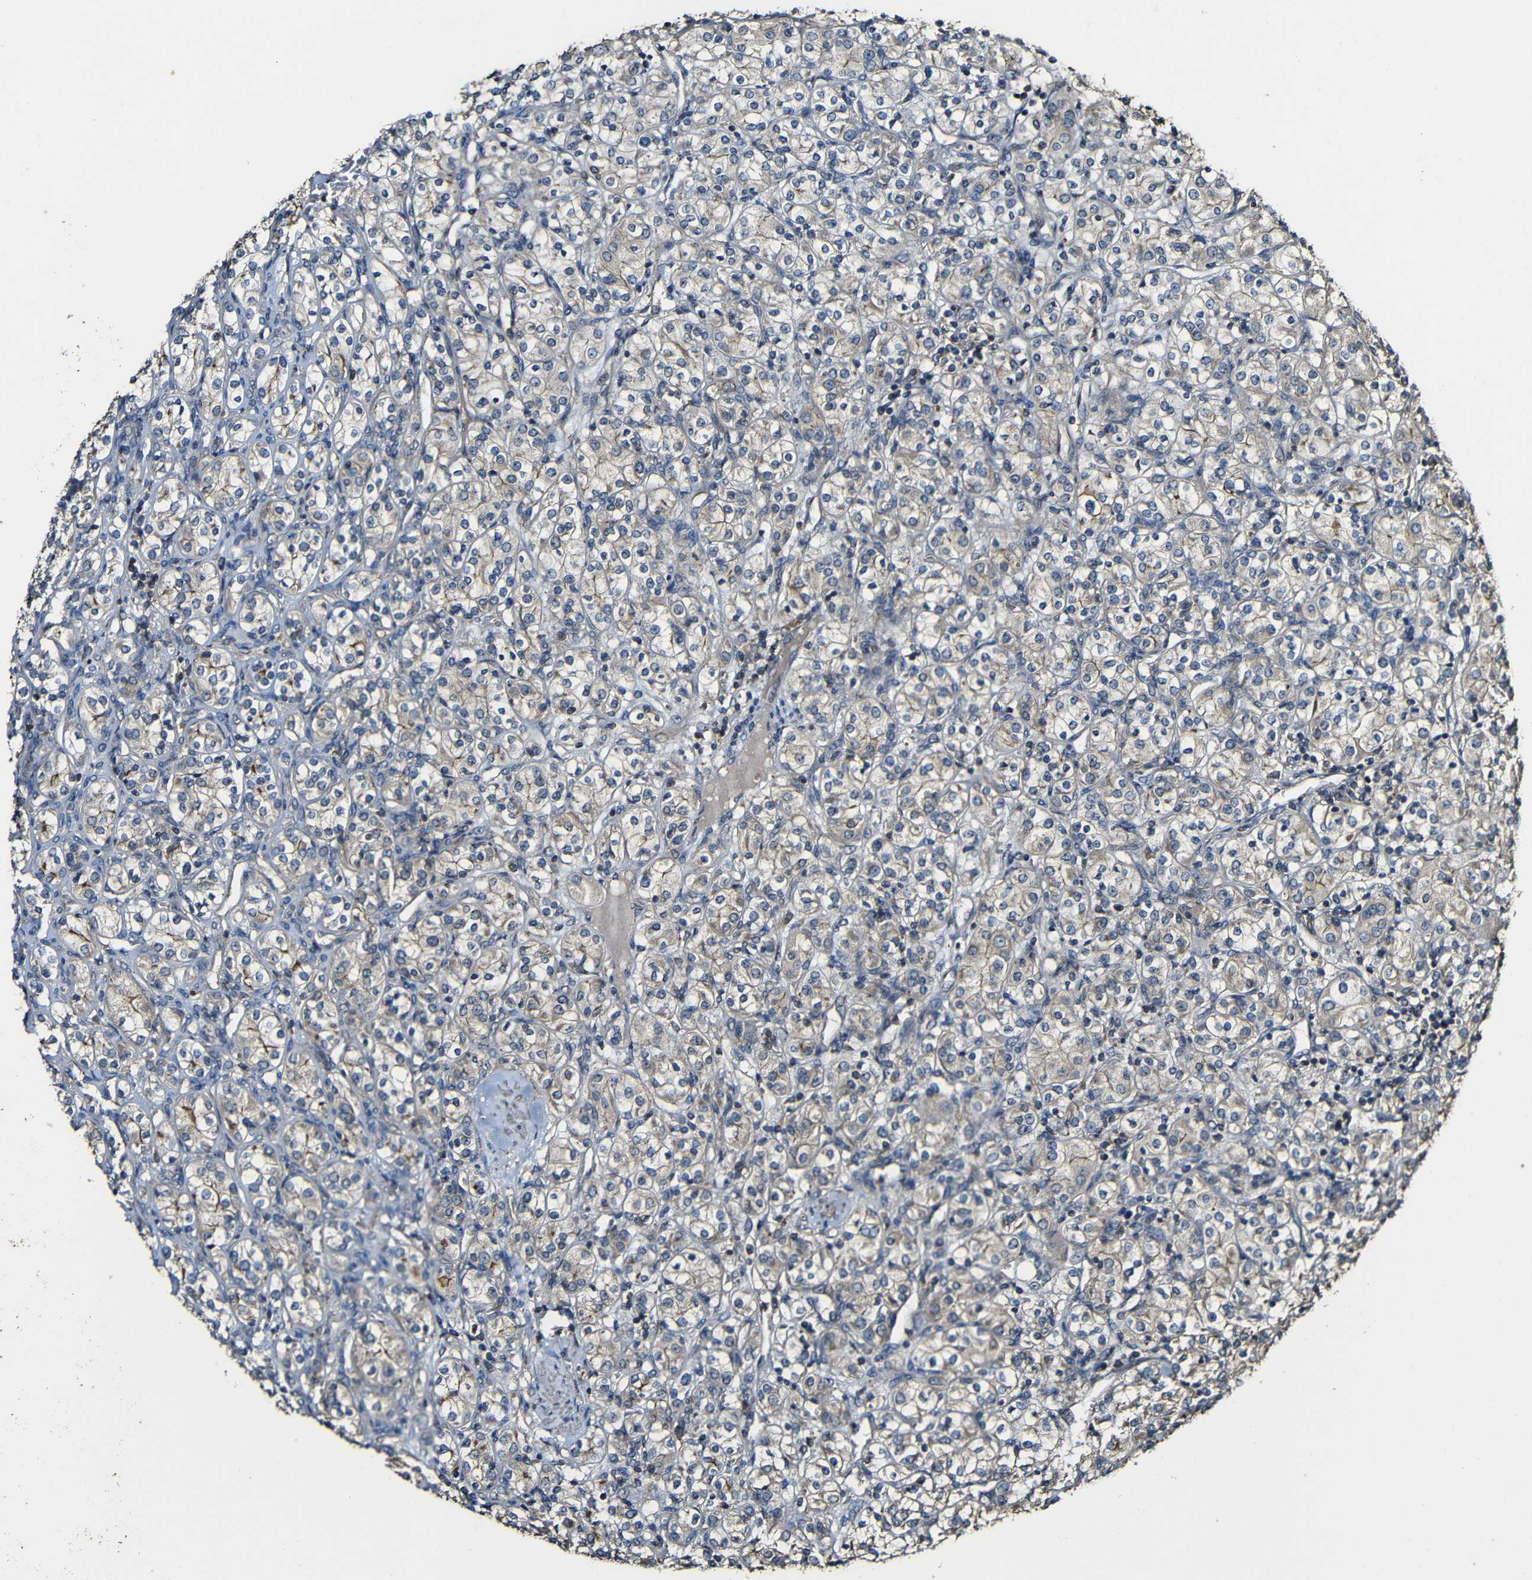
{"staining": {"intensity": "moderate", "quantity": "25%-75%", "location": "cytoplasmic/membranous"}, "tissue": "renal cancer", "cell_type": "Tumor cells", "image_type": "cancer", "snomed": [{"axis": "morphology", "description": "Adenocarcinoma, NOS"}, {"axis": "topography", "description": "Kidney"}], "caption": "Immunohistochemistry (IHC) of adenocarcinoma (renal) demonstrates medium levels of moderate cytoplasmic/membranous expression in about 25%-75% of tumor cells. The protein is stained brown, and the nuclei are stained in blue (DAB (3,3'-diaminobenzidine) IHC with brightfield microscopy, high magnification).", "gene": "CASP8", "patient": {"sex": "male", "age": 77}}